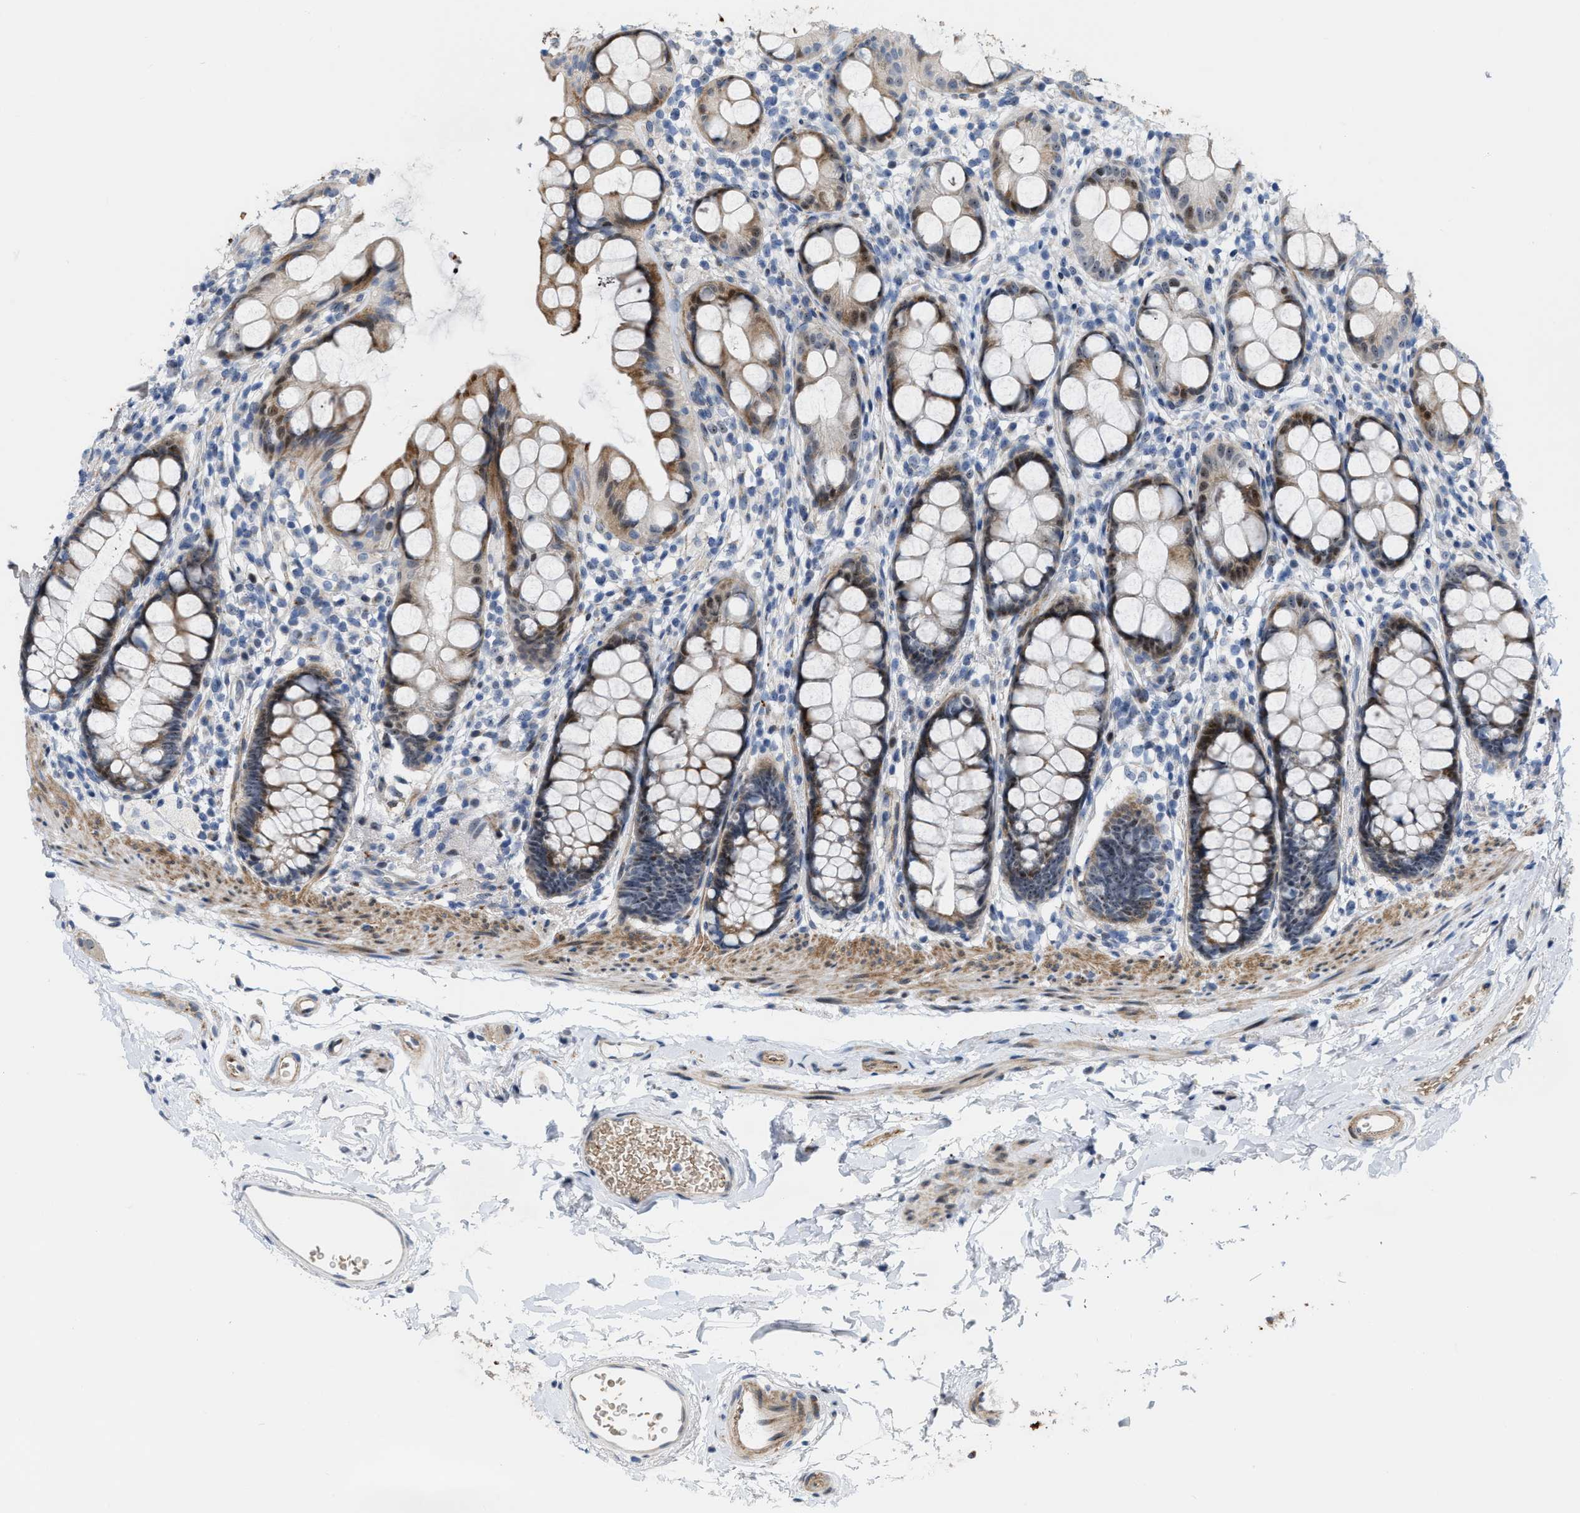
{"staining": {"intensity": "moderate", "quantity": "25%-75%", "location": "cytoplasmic/membranous,nuclear"}, "tissue": "rectum", "cell_type": "Glandular cells", "image_type": "normal", "snomed": [{"axis": "morphology", "description": "Normal tissue, NOS"}, {"axis": "topography", "description": "Rectum"}], "caption": "Protein staining by immunohistochemistry exhibits moderate cytoplasmic/membranous,nuclear expression in approximately 25%-75% of glandular cells in normal rectum.", "gene": "POLR1F", "patient": {"sex": "female", "age": 65}}